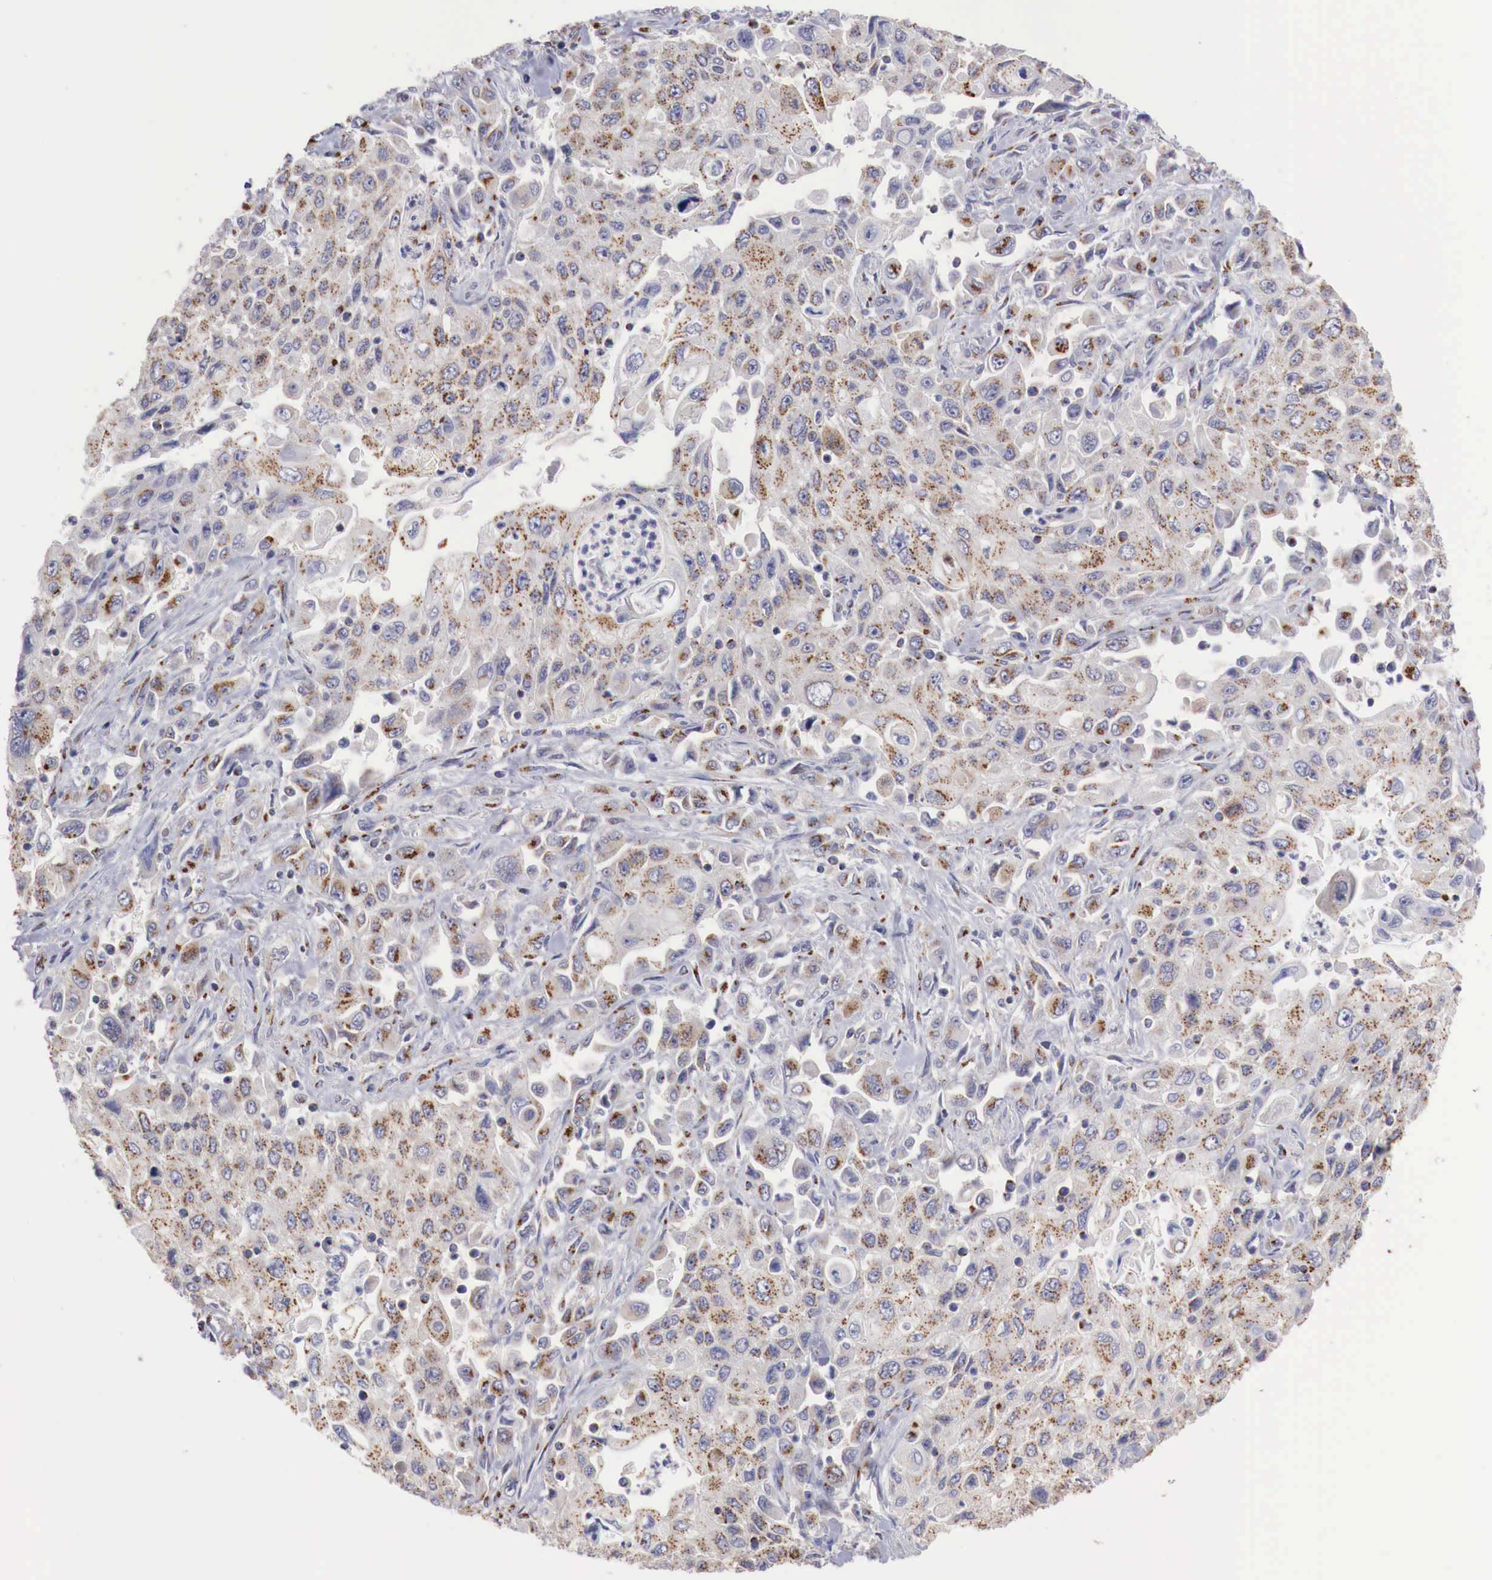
{"staining": {"intensity": "moderate", "quantity": ">75%", "location": "cytoplasmic/membranous"}, "tissue": "pancreatic cancer", "cell_type": "Tumor cells", "image_type": "cancer", "snomed": [{"axis": "morphology", "description": "Adenocarcinoma, NOS"}, {"axis": "topography", "description": "Pancreas"}], "caption": "IHC staining of adenocarcinoma (pancreatic), which demonstrates medium levels of moderate cytoplasmic/membranous staining in about >75% of tumor cells indicating moderate cytoplasmic/membranous protein staining. The staining was performed using DAB (brown) for protein detection and nuclei were counterstained in hematoxylin (blue).", "gene": "SYAP1", "patient": {"sex": "male", "age": 70}}